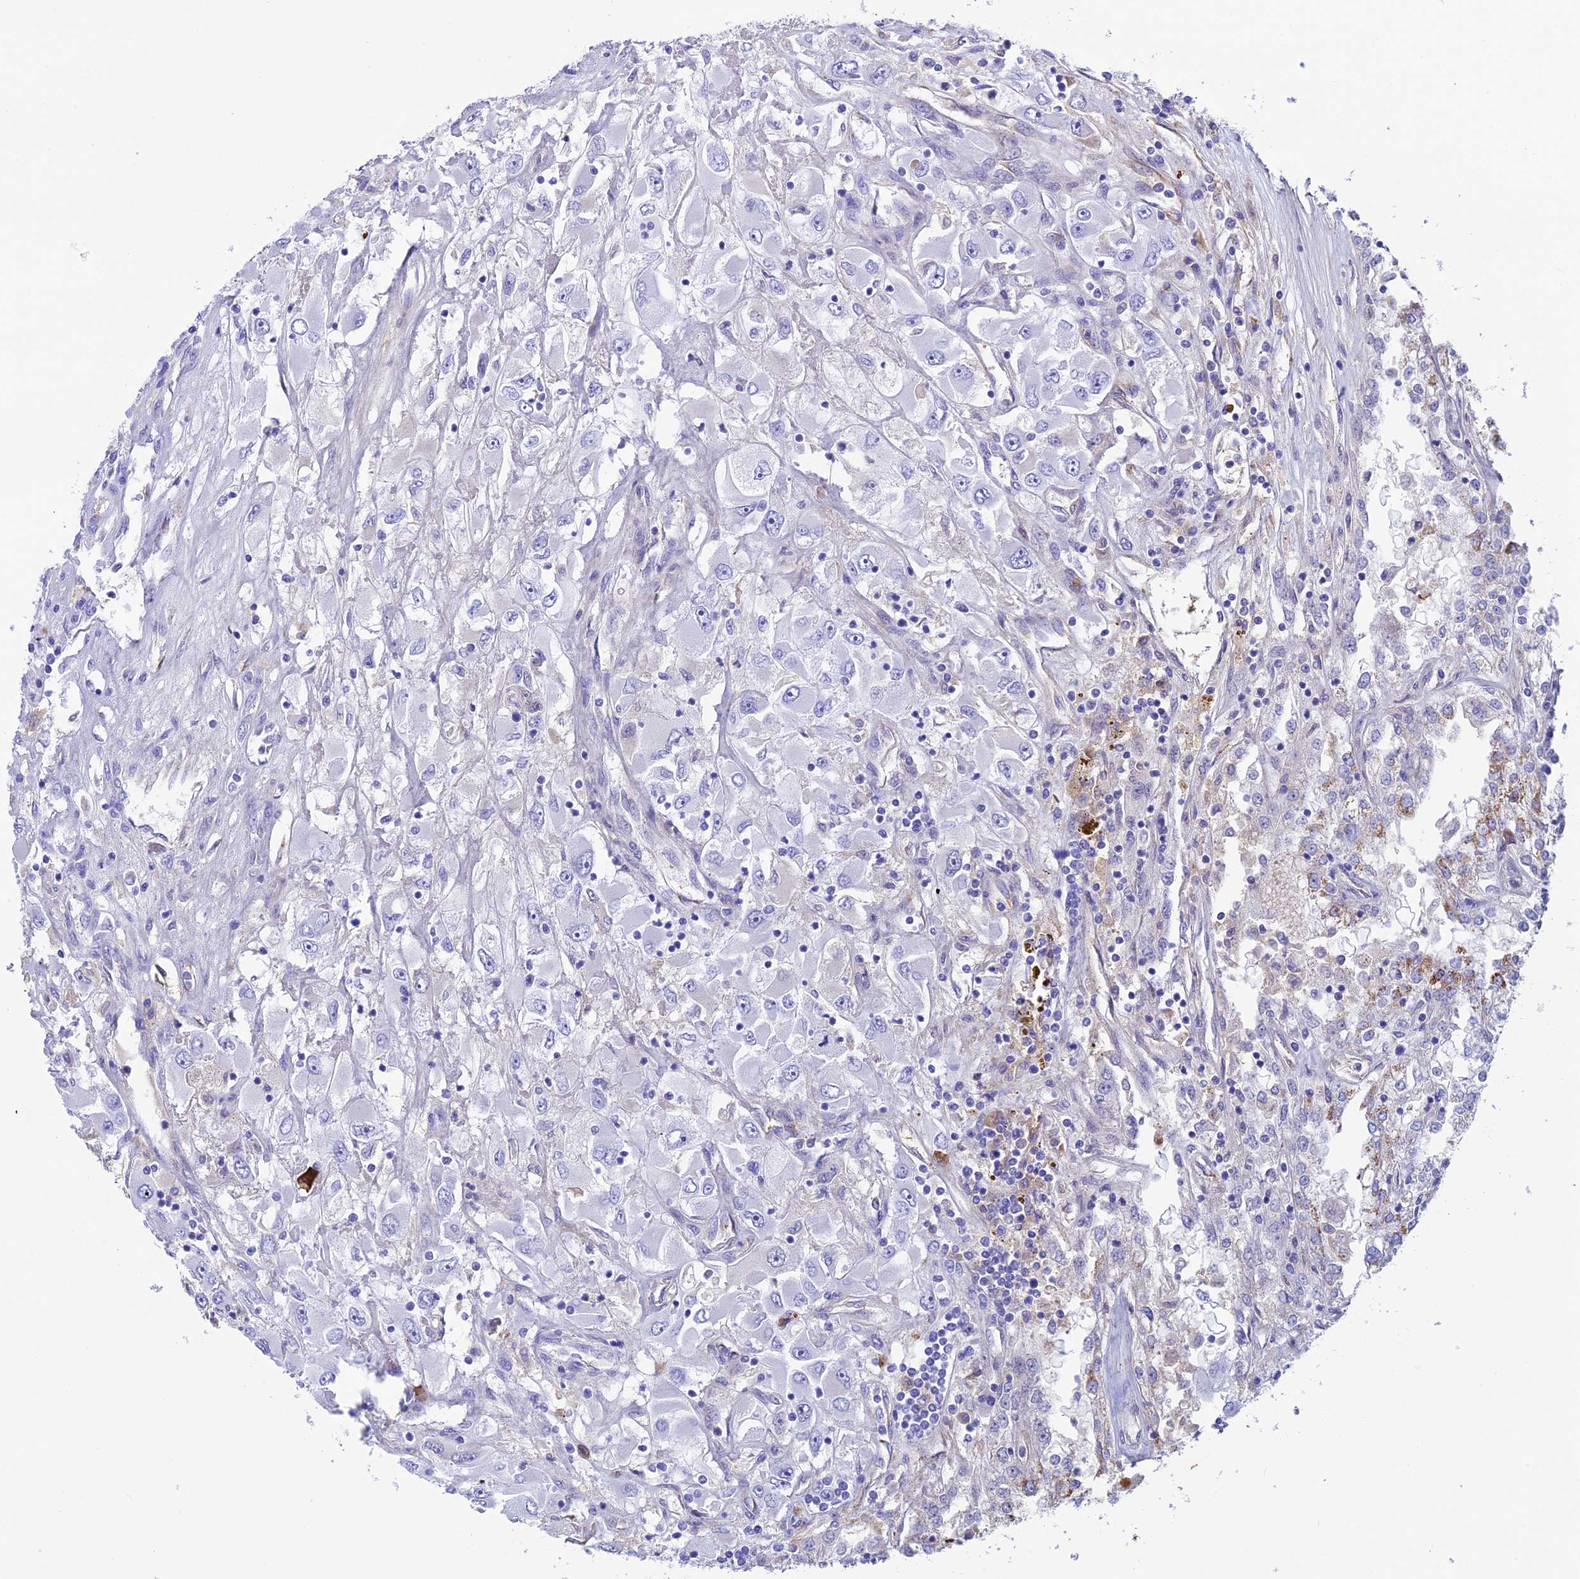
{"staining": {"intensity": "negative", "quantity": "none", "location": "none"}, "tissue": "renal cancer", "cell_type": "Tumor cells", "image_type": "cancer", "snomed": [{"axis": "morphology", "description": "Adenocarcinoma, NOS"}, {"axis": "topography", "description": "Kidney"}], "caption": "High magnification brightfield microscopy of renal cancer (adenocarcinoma) stained with DAB (brown) and counterstained with hematoxylin (blue): tumor cells show no significant staining. Brightfield microscopy of immunohistochemistry stained with DAB (3,3'-diaminobenzidine) (brown) and hematoxylin (blue), captured at high magnification.", "gene": "IGSF6", "patient": {"sex": "female", "age": 52}}